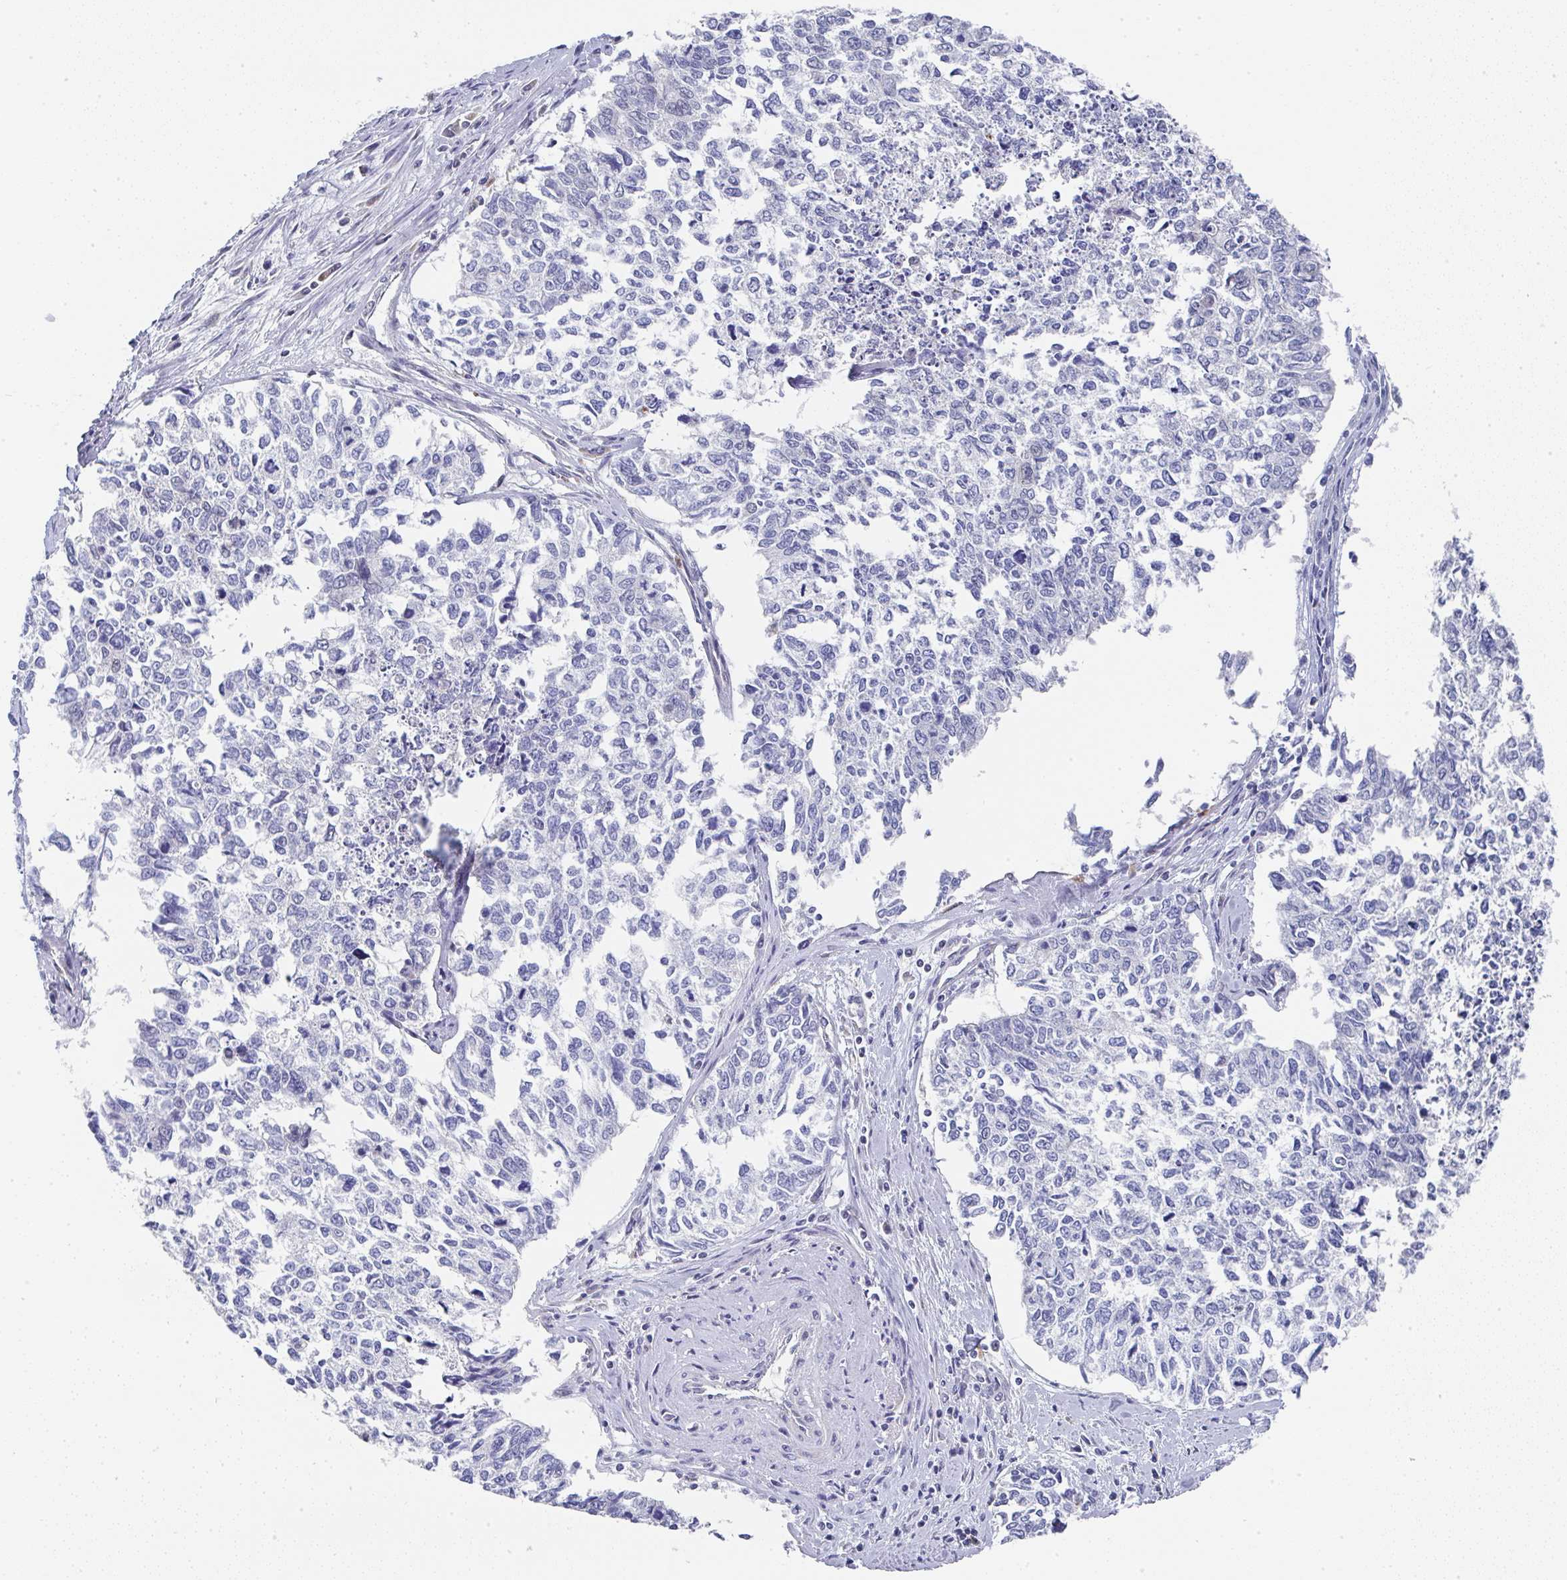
{"staining": {"intensity": "negative", "quantity": "none", "location": "none"}, "tissue": "cervical cancer", "cell_type": "Tumor cells", "image_type": "cancer", "snomed": [{"axis": "morphology", "description": "Adenocarcinoma, NOS"}, {"axis": "topography", "description": "Cervix"}], "caption": "Immunohistochemical staining of human cervical cancer (adenocarcinoma) demonstrates no significant positivity in tumor cells.", "gene": "NCF1", "patient": {"sex": "female", "age": 63}}